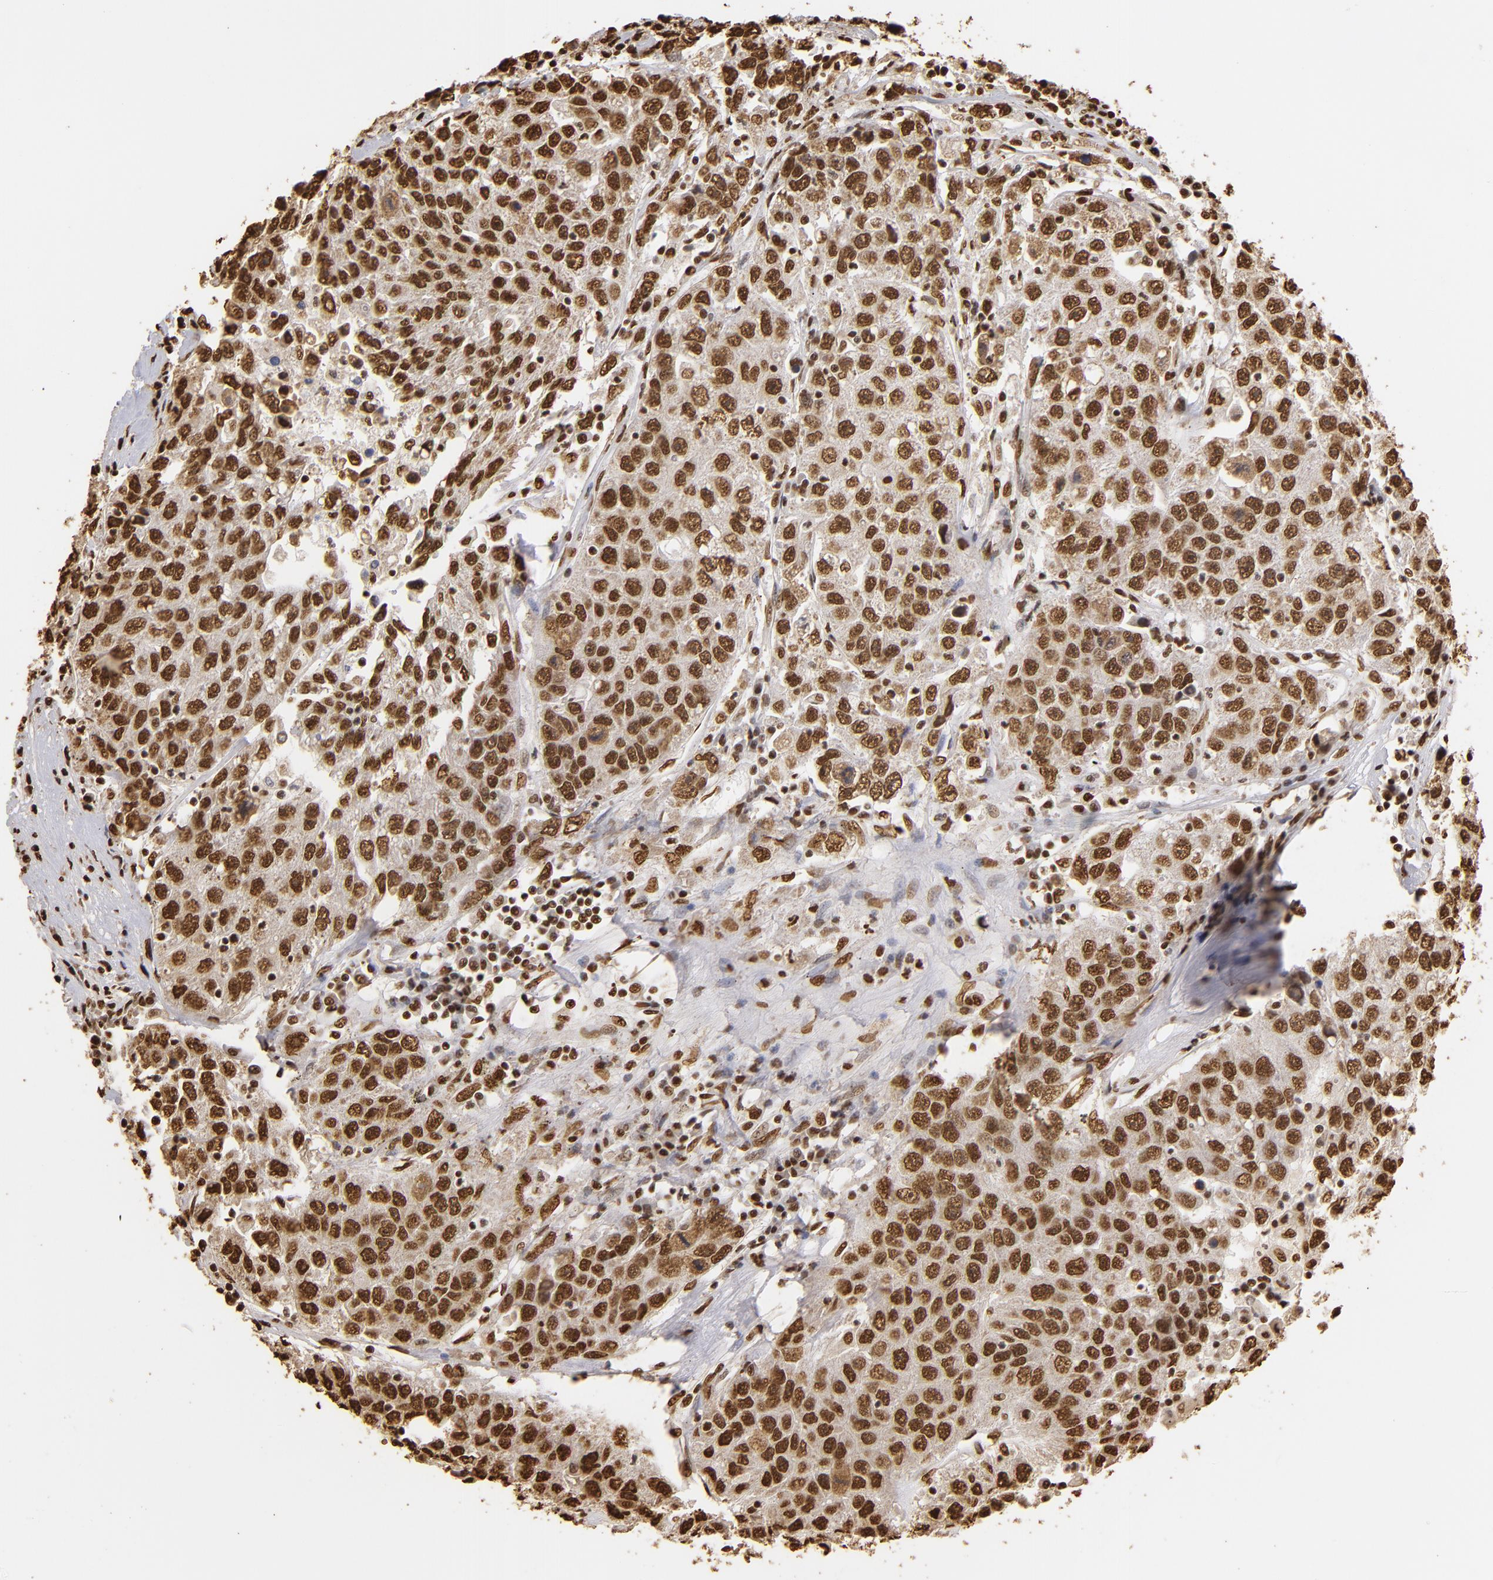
{"staining": {"intensity": "strong", "quantity": ">75%", "location": "cytoplasmic/membranous,nuclear"}, "tissue": "liver cancer", "cell_type": "Tumor cells", "image_type": "cancer", "snomed": [{"axis": "morphology", "description": "Carcinoma, Hepatocellular, NOS"}, {"axis": "topography", "description": "Liver"}], "caption": "The immunohistochemical stain labels strong cytoplasmic/membranous and nuclear expression in tumor cells of liver hepatocellular carcinoma tissue.", "gene": "ILF3", "patient": {"sex": "male", "age": 49}}